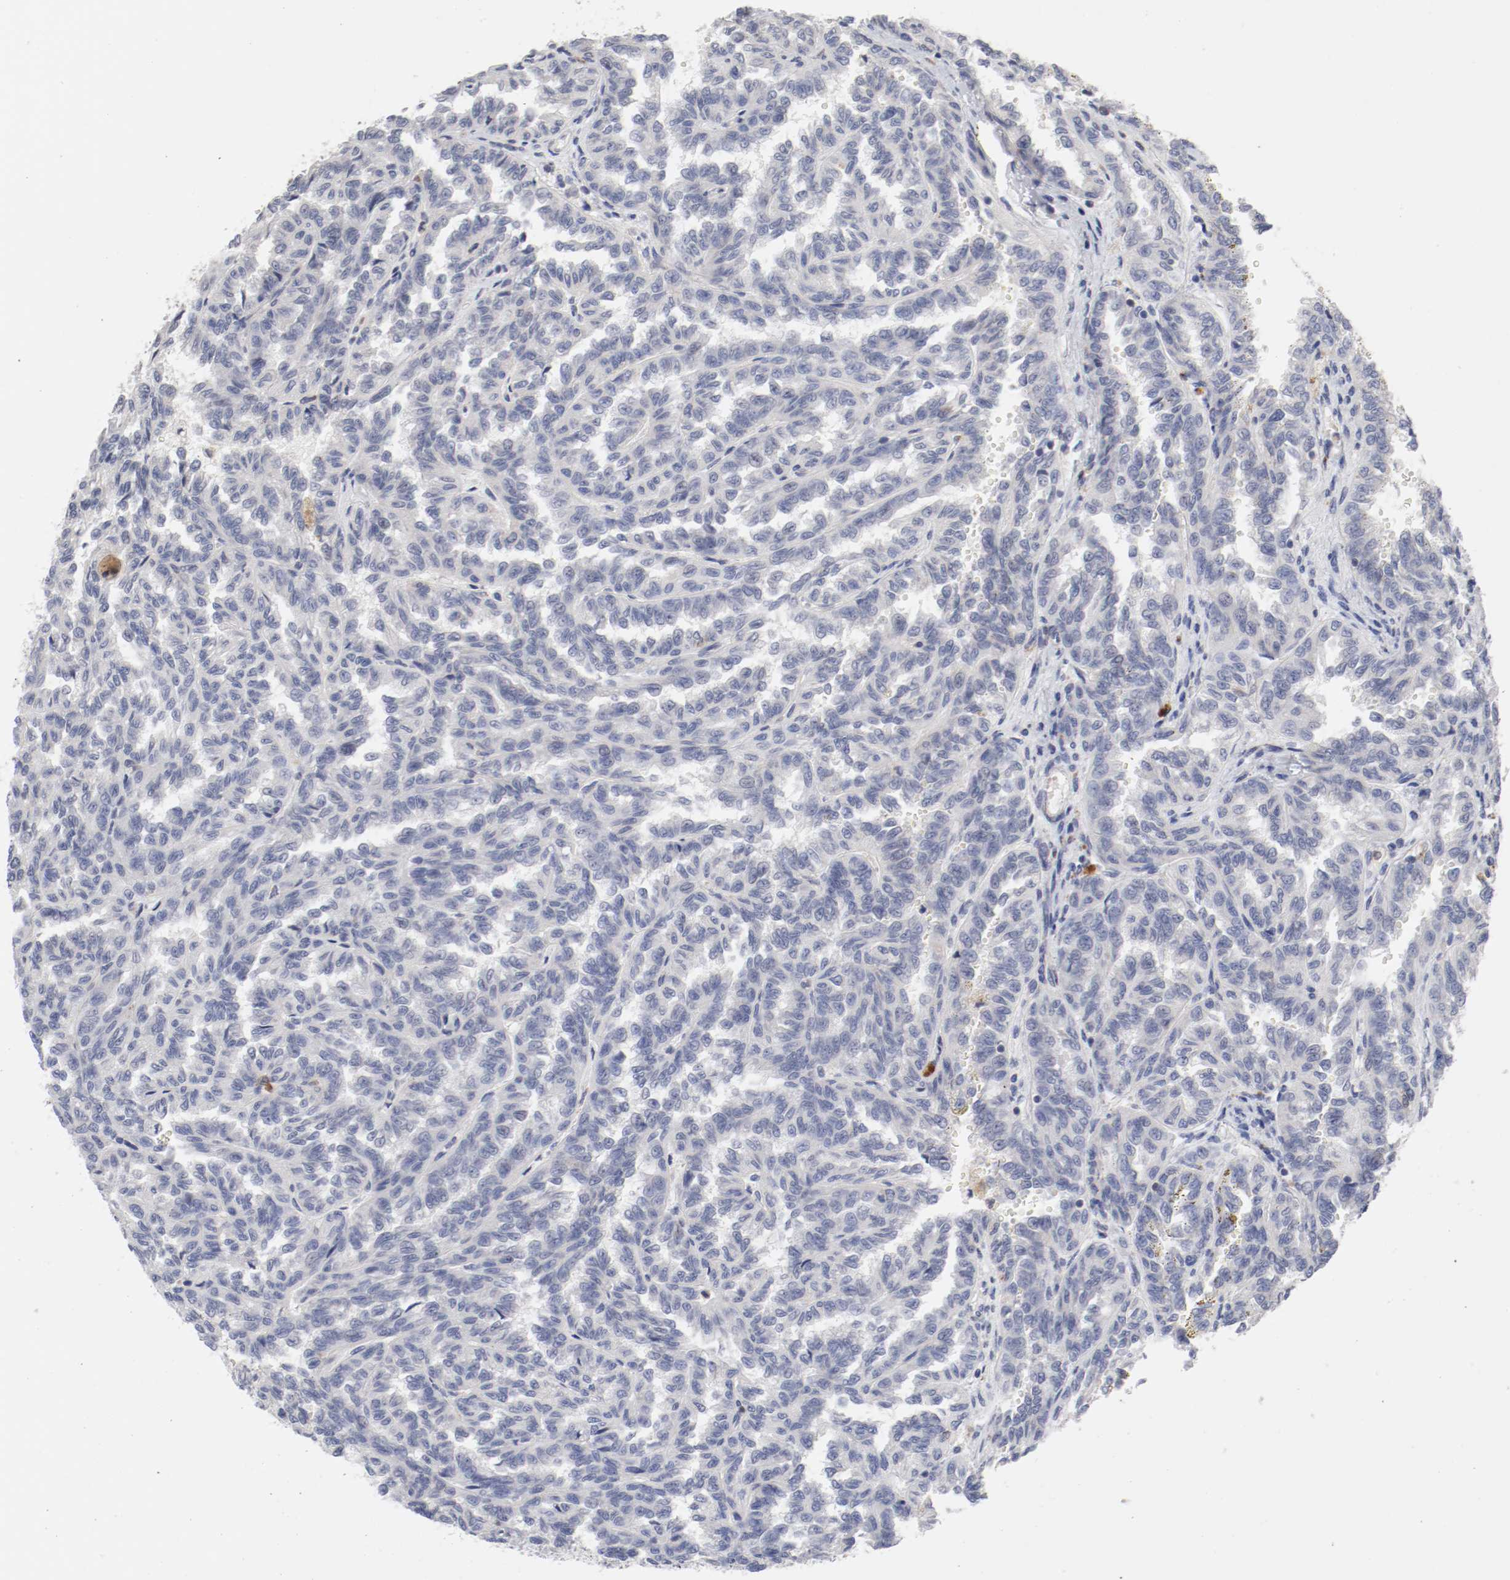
{"staining": {"intensity": "negative", "quantity": "none", "location": "none"}, "tissue": "renal cancer", "cell_type": "Tumor cells", "image_type": "cancer", "snomed": [{"axis": "morphology", "description": "Inflammation, NOS"}, {"axis": "morphology", "description": "Adenocarcinoma, NOS"}, {"axis": "topography", "description": "Kidney"}], "caption": "This is an IHC photomicrograph of adenocarcinoma (renal). There is no staining in tumor cells.", "gene": "CBL", "patient": {"sex": "male", "age": 68}}